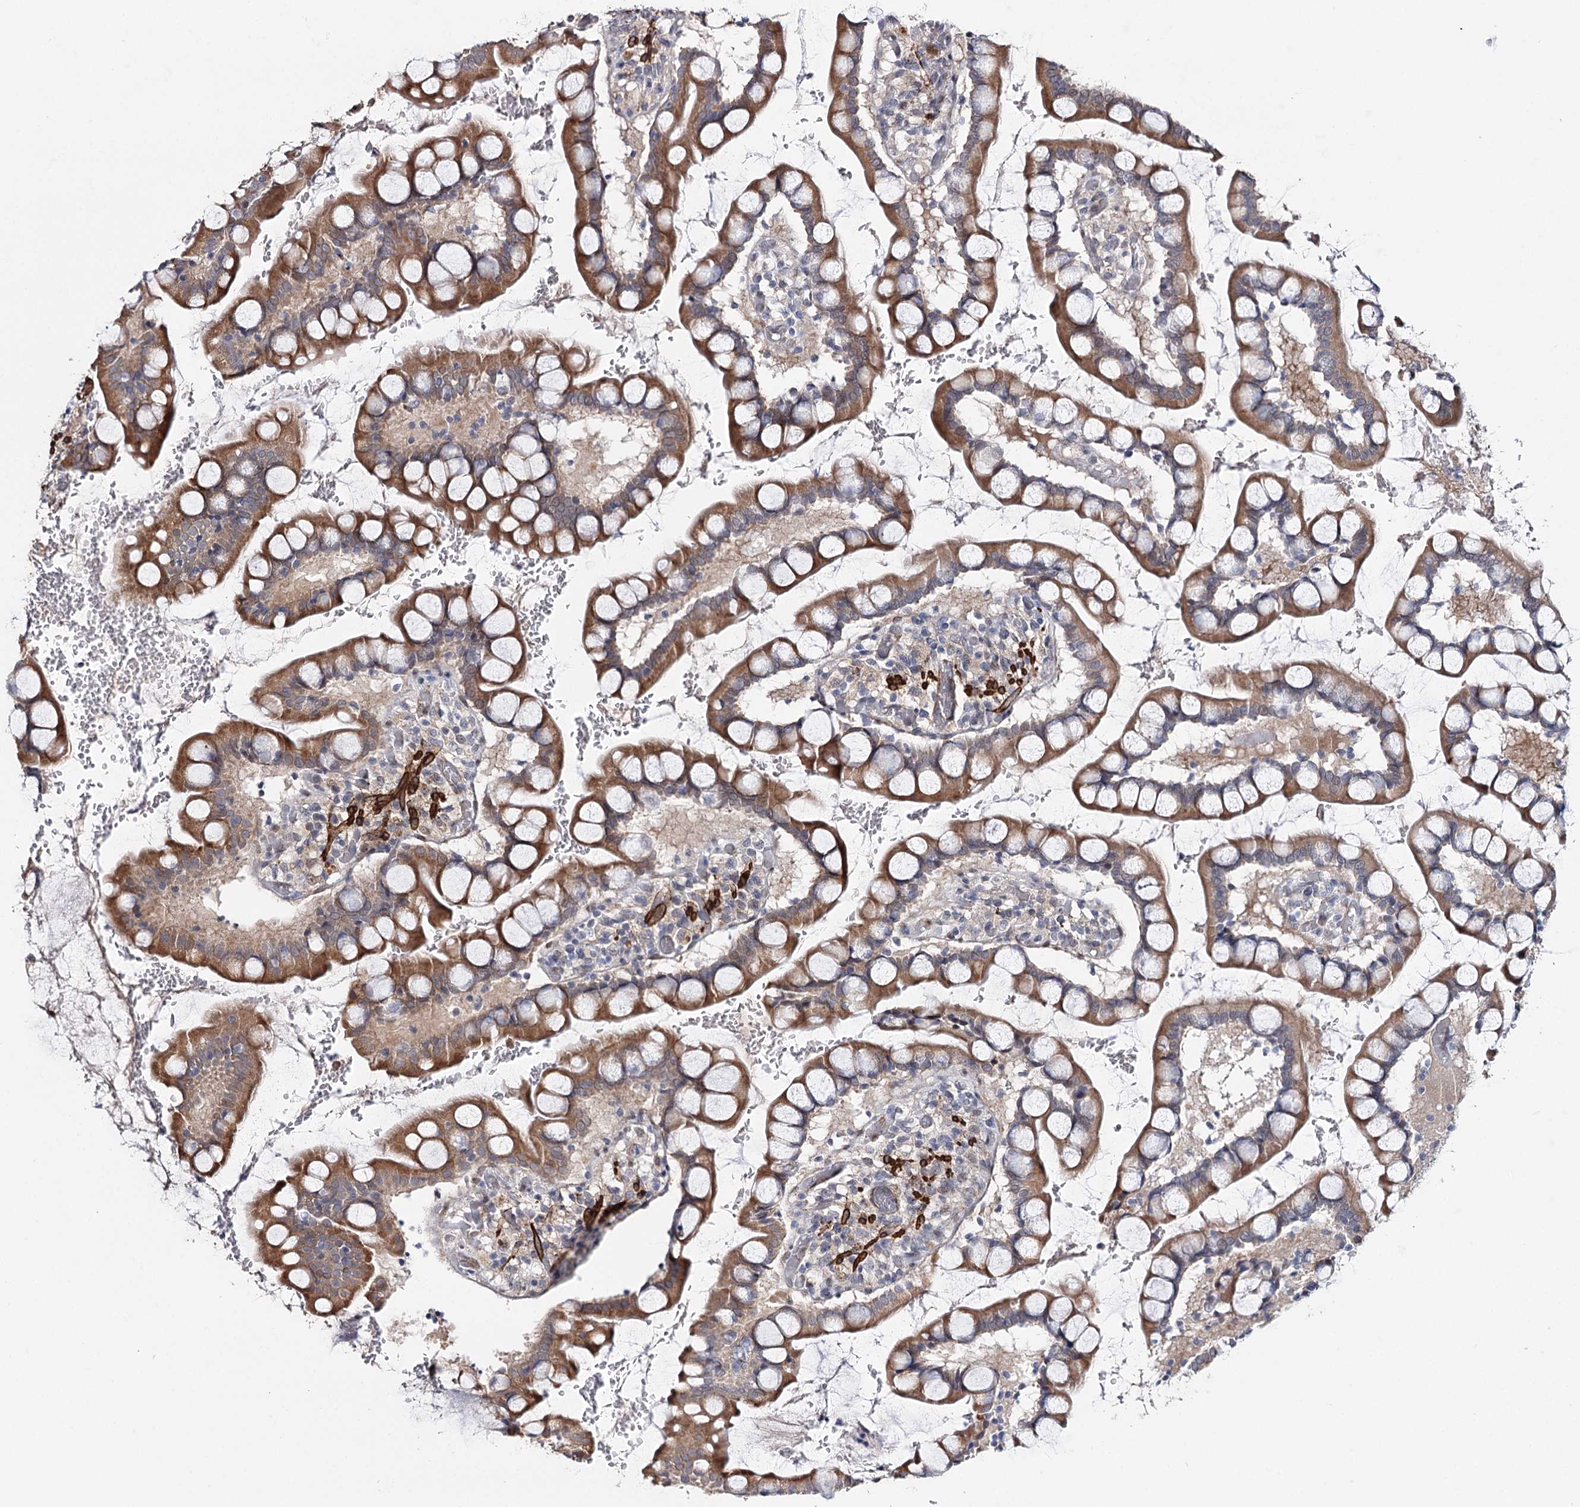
{"staining": {"intensity": "moderate", "quantity": ">75%", "location": "cytoplasmic/membranous"}, "tissue": "small intestine", "cell_type": "Glandular cells", "image_type": "normal", "snomed": [{"axis": "morphology", "description": "Normal tissue, NOS"}, {"axis": "topography", "description": "Small intestine"}], "caption": "Brown immunohistochemical staining in benign human small intestine reveals moderate cytoplasmic/membranous staining in about >75% of glandular cells.", "gene": "CFAP46", "patient": {"sex": "male", "age": 52}}